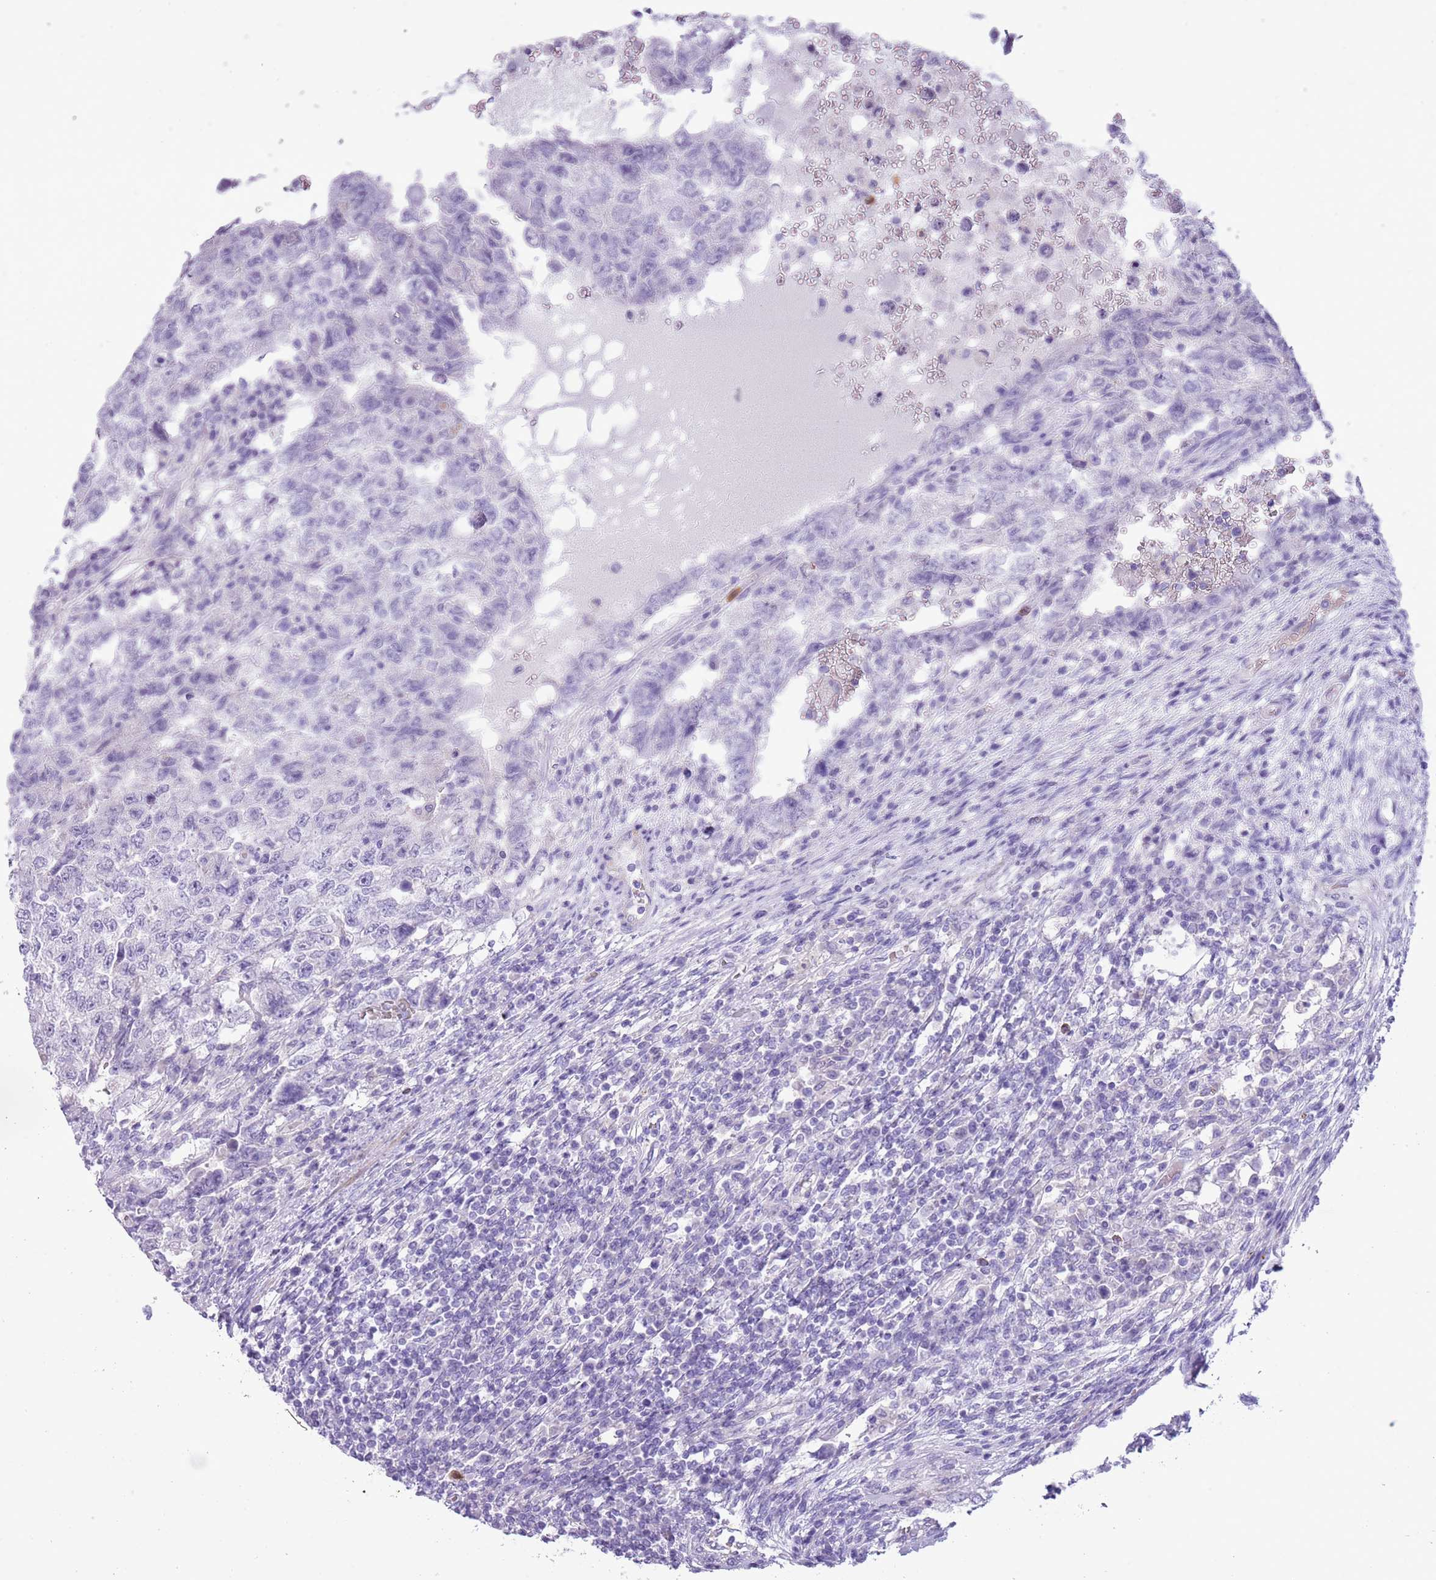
{"staining": {"intensity": "negative", "quantity": "none", "location": "none"}, "tissue": "testis cancer", "cell_type": "Tumor cells", "image_type": "cancer", "snomed": [{"axis": "morphology", "description": "Carcinoma, Embryonal, NOS"}, {"axis": "topography", "description": "Testis"}], "caption": "Photomicrograph shows no significant protein staining in tumor cells of testis cancer (embryonal carcinoma).", "gene": "OR6M1", "patient": {"sex": "male", "age": 26}}